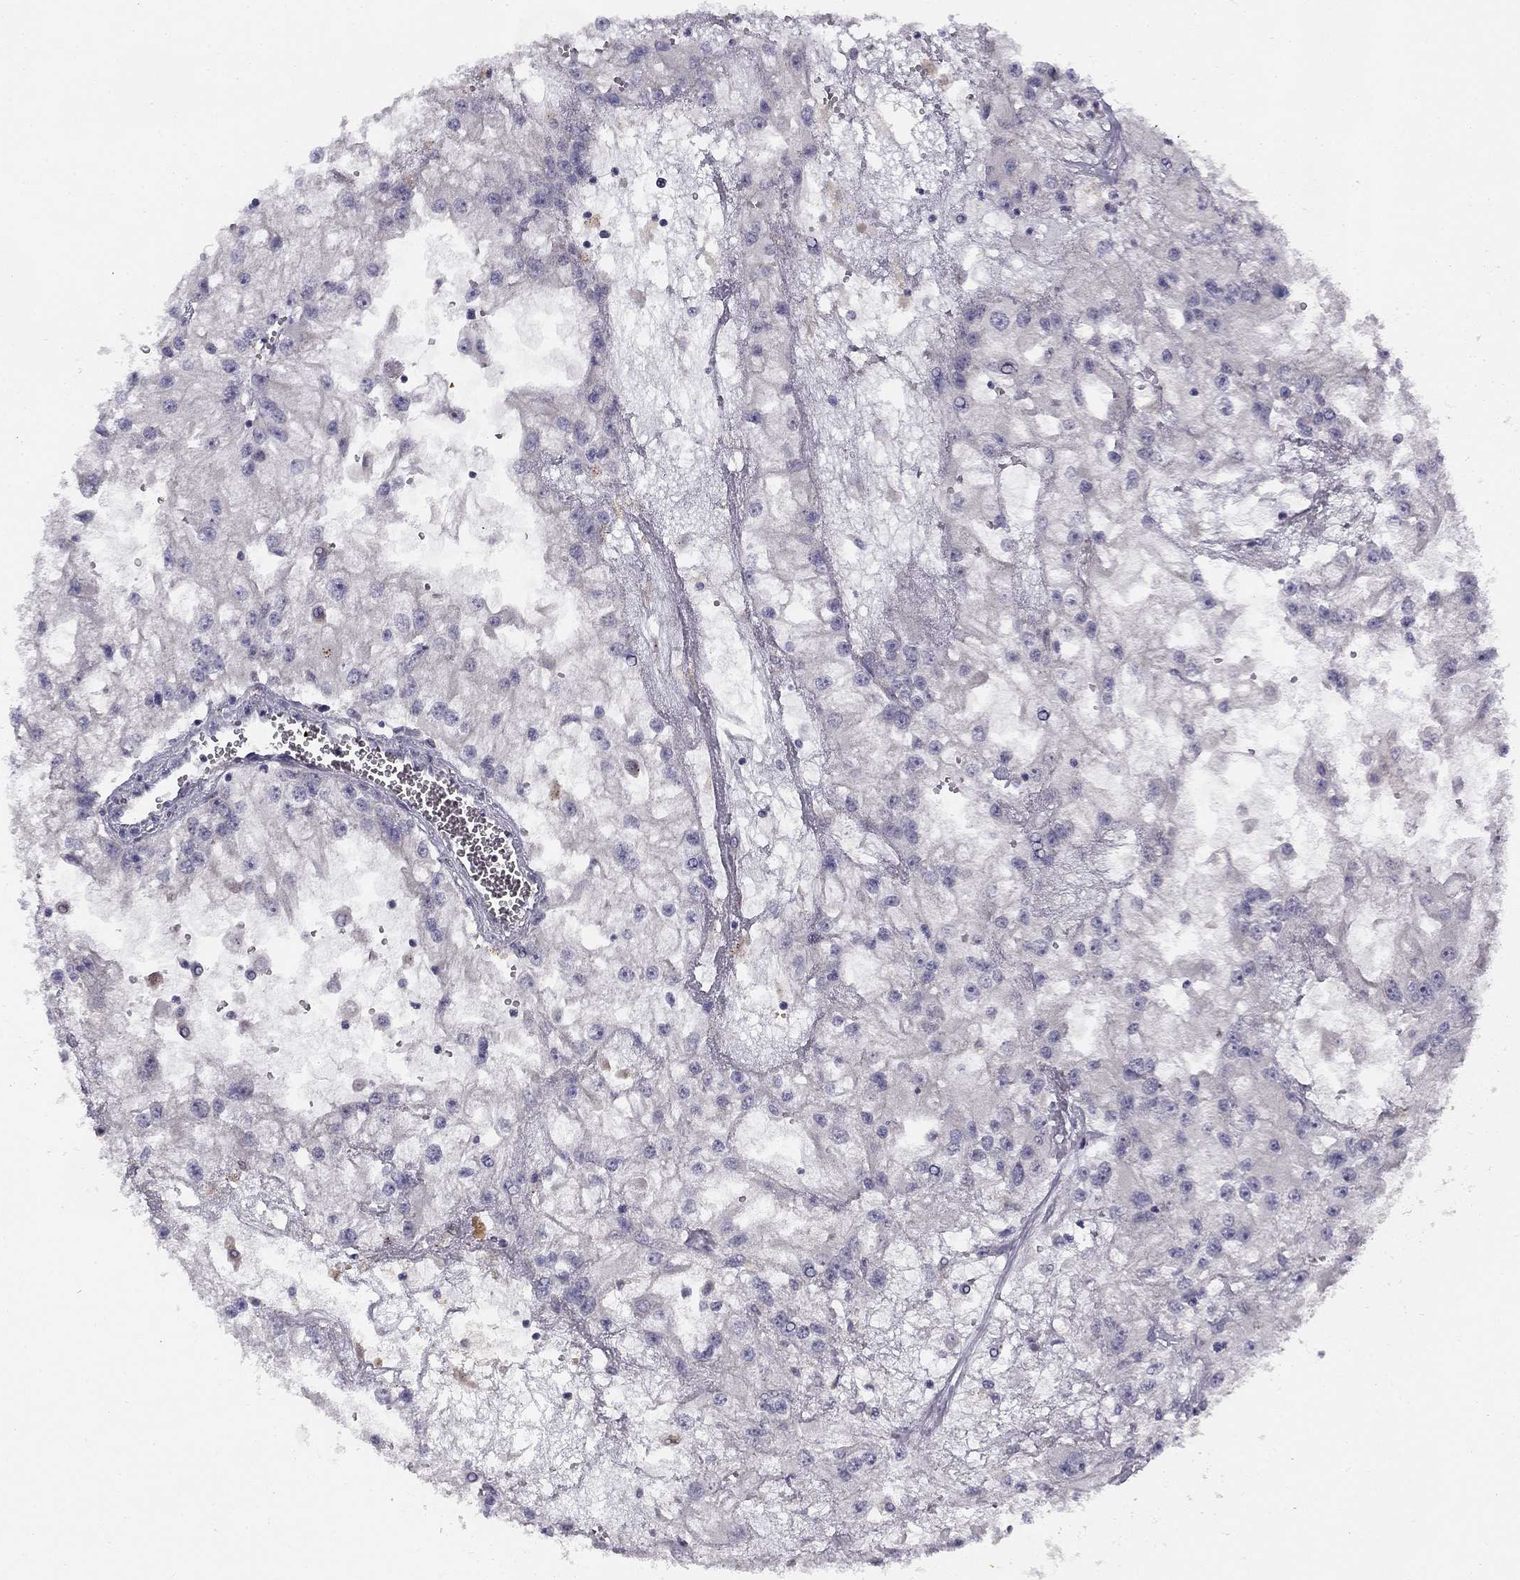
{"staining": {"intensity": "negative", "quantity": "none", "location": "none"}, "tissue": "renal cancer", "cell_type": "Tumor cells", "image_type": "cancer", "snomed": [{"axis": "morphology", "description": "Adenocarcinoma, NOS"}, {"axis": "topography", "description": "Kidney"}], "caption": "An image of renal adenocarcinoma stained for a protein reveals no brown staining in tumor cells.", "gene": "CNR1", "patient": {"sex": "male", "age": 59}}